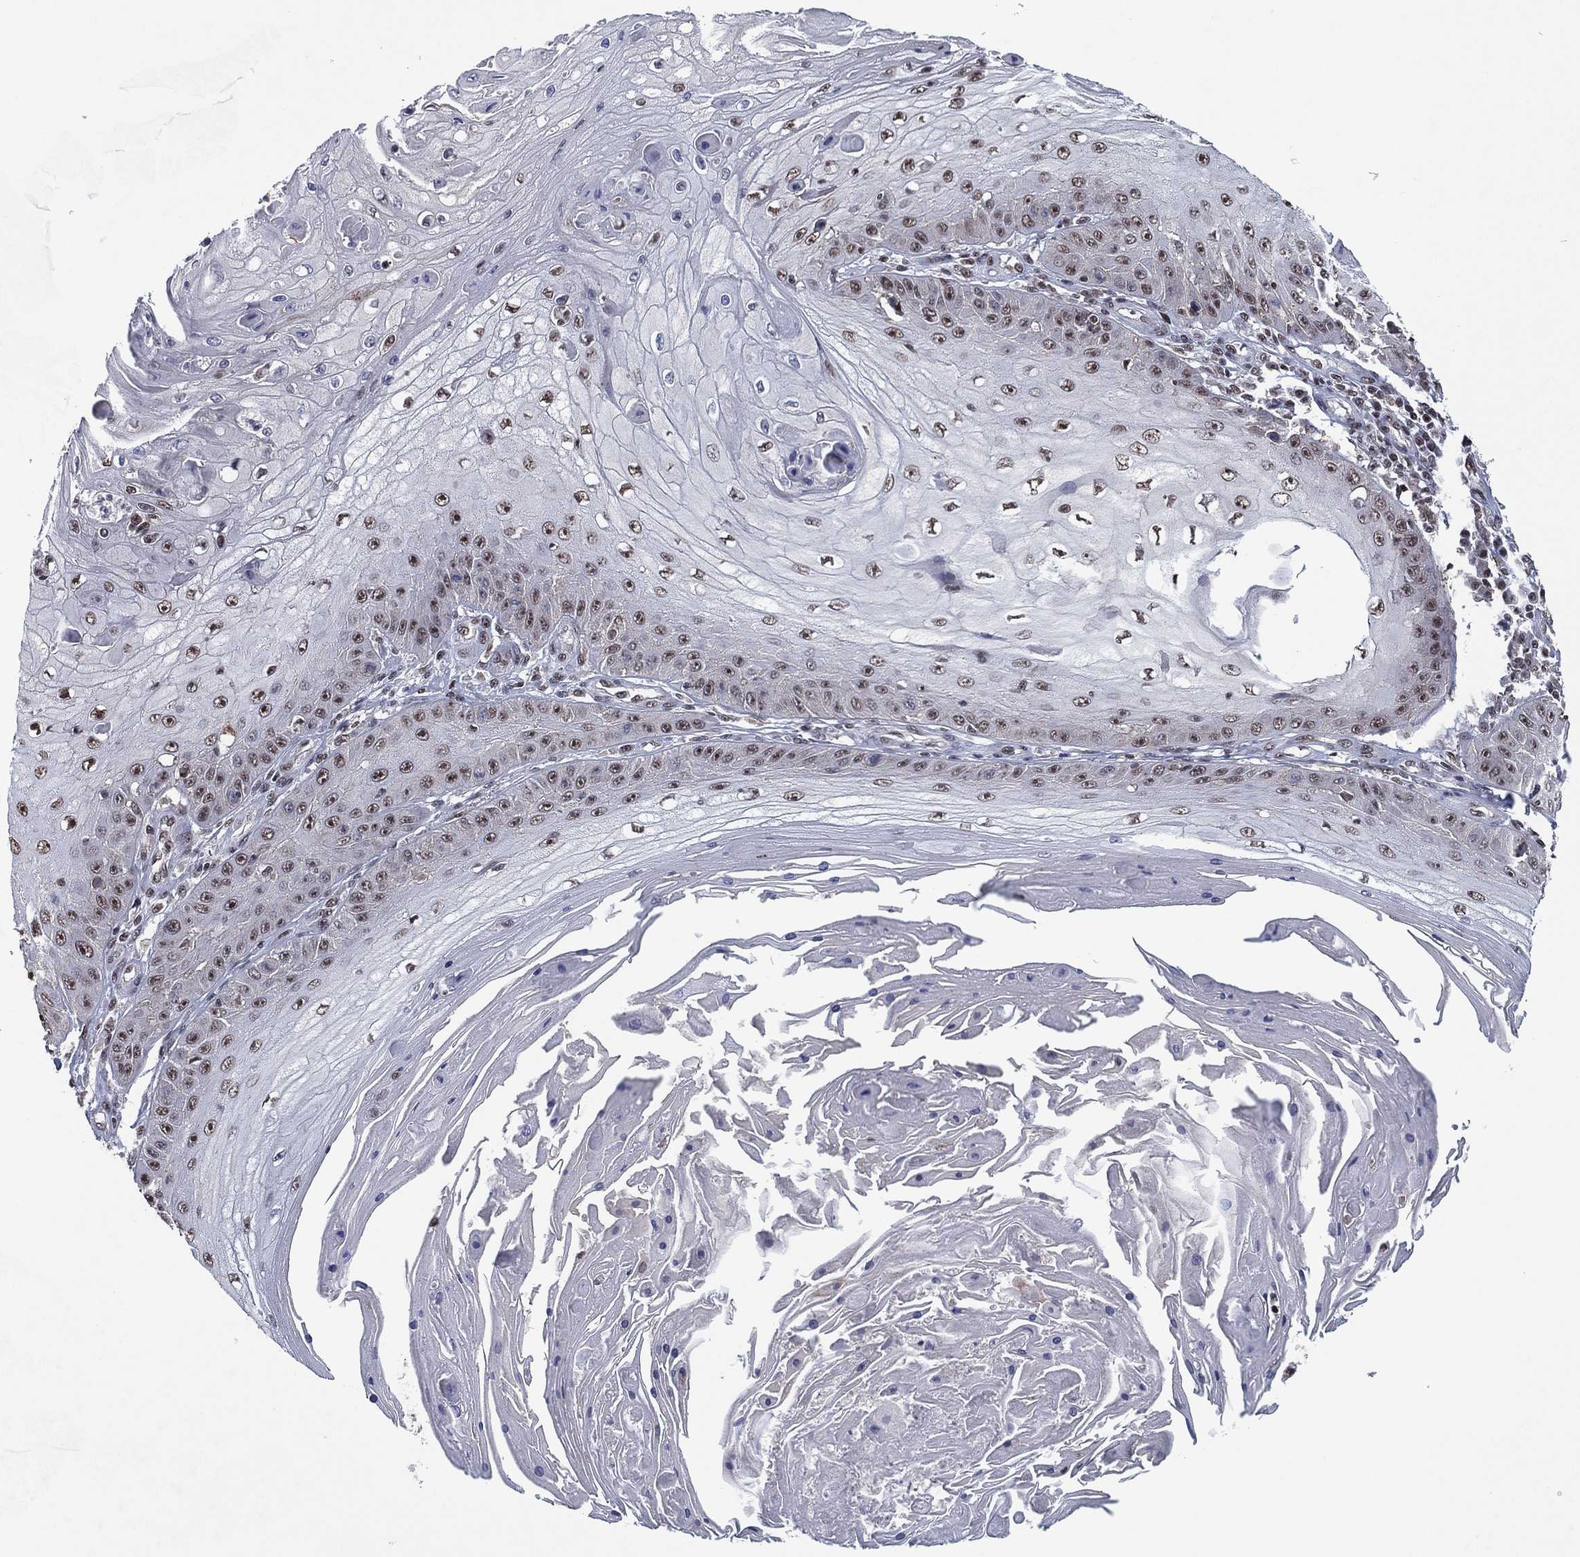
{"staining": {"intensity": "moderate", "quantity": ">75%", "location": "nuclear"}, "tissue": "skin cancer", "cell_type": "Tumor cells", "image_type": "cancer", "snomed": [{"axis": "morphology", "description": "Squamous cell carcinoma, NOS"}, {"axis": "topography", "description": "Skin"}], "caption": "Skin squamous cell carcinoma was stained to show a protein in brown. There is medium levels of moderate nuclear positivity in about >75% of tumor cells.", "gene": "ZBTB42", "patient": {"sex": "male", "age": 70}}